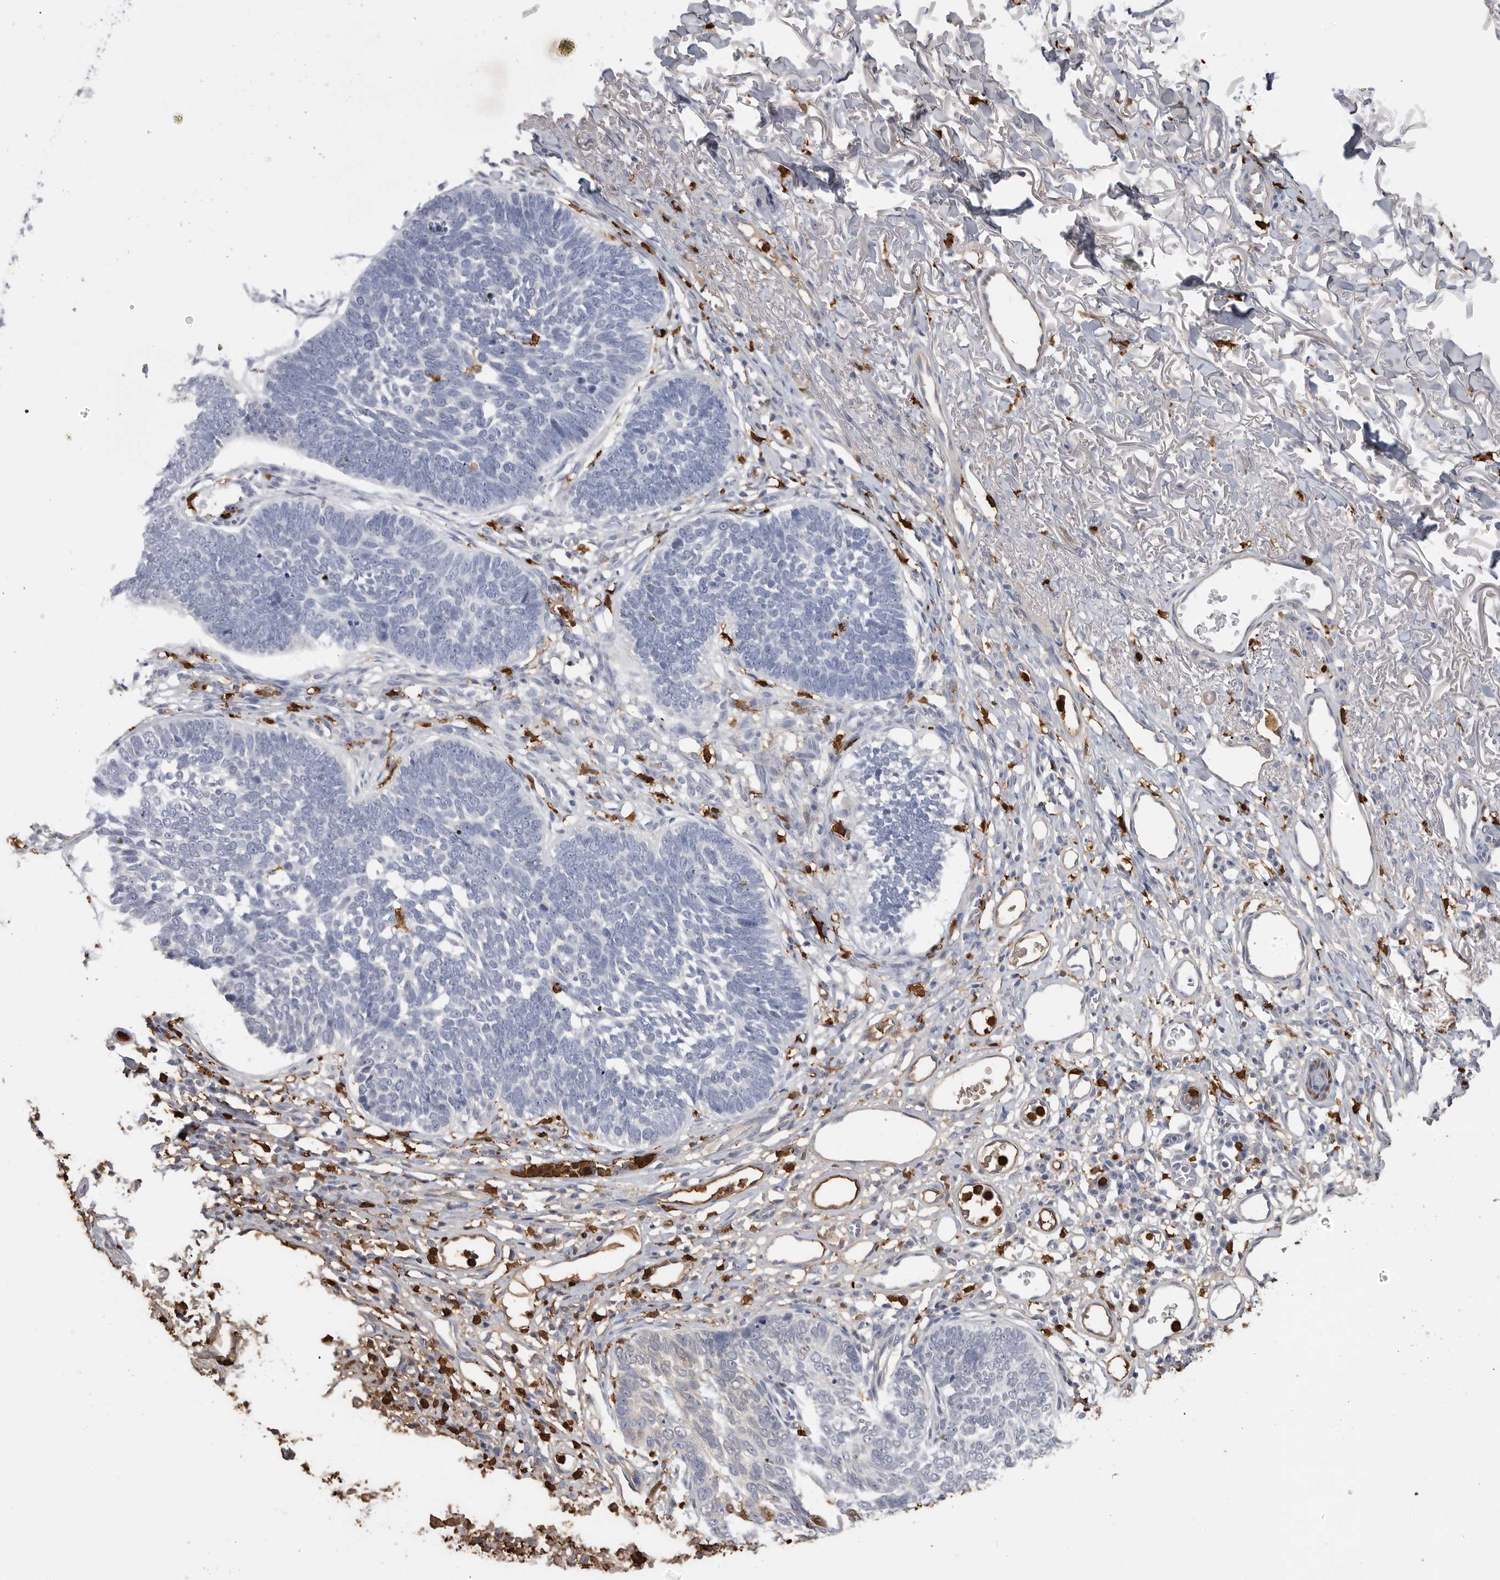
{"staining": {"intensity": "negative", "quantity": "none", "location": "none"}, "tissue": "skin cancer", "cell_type": "Tumor cells", "image_type": "cancer", "snomed": [{"axis": "morphology", "description": "Normal tissue, NOS"}, {"axis": "morphology", "description": "Basal cell carcinoma"}, {"axis": "topography", "description": "Skin"}], "caption": "DAB (3,3'-diaminobenzidine) immunohistochemical staining of skin cancer (basal cell carcinoma) reveals no significant positivity in tumor cells. (Stains: DAB (3,3'-diaminobenzidine) immunohistochemistry (IHC) with hematoxylin counter stain, Microscopy: brightfield microscopy at high magnification).", "gene": "CYB561D1", "patient": {"sex": "male", "age": 77}}